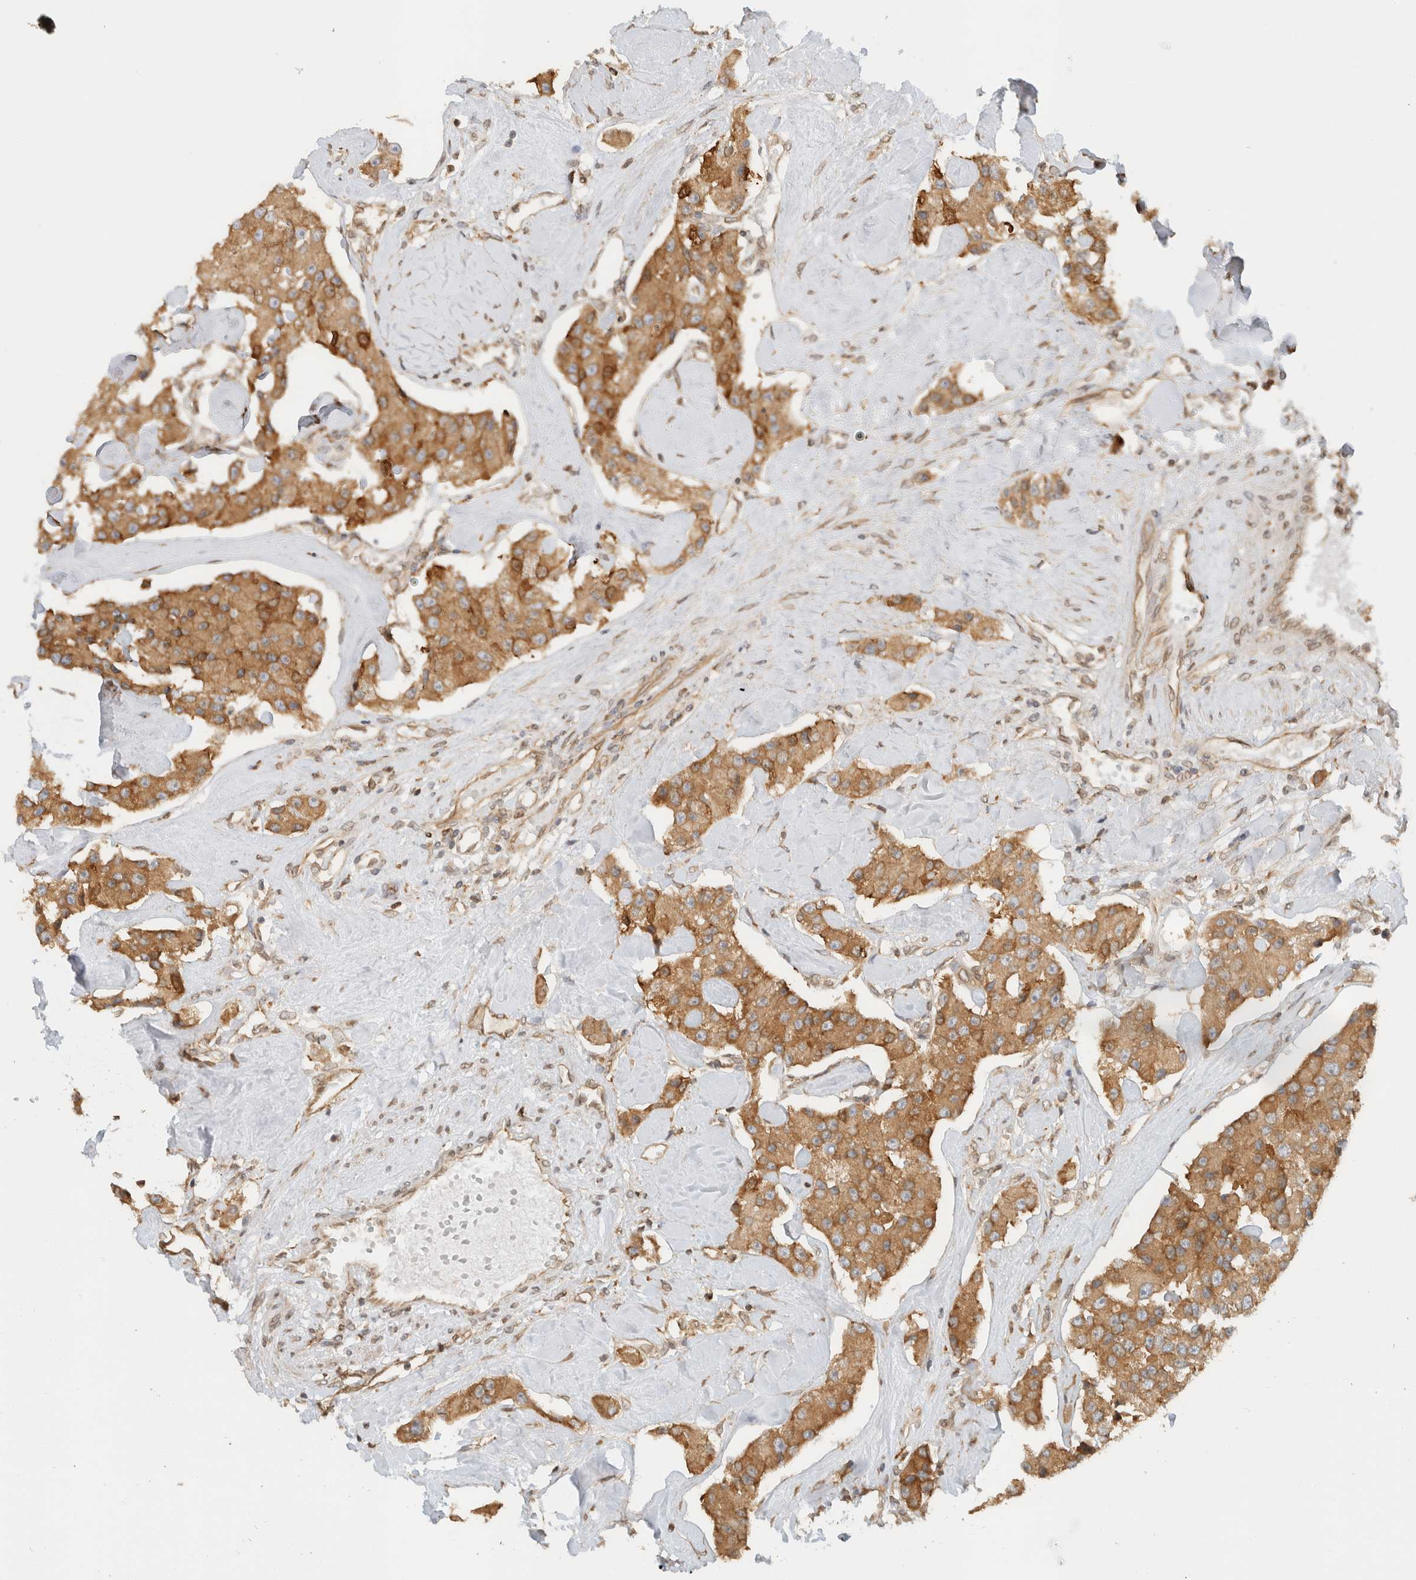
{"staining": {"intensity": "moderate", "quantity": ">75%", "location": "cytoplasmic/membranous"}, "tissue": "carcinoid", "cell_type": "Tumor cells", "image_type": "cancer", "snomed": [{"axis": "morphology", "description": "Carcinoid, malignant, NOS"}, {"axis": "topography", "description": "Pancreas"}], "caption": "Carcinoid stained for a protein (brown) exhibits moderate cytoplasmic/membranous positive positivity in about >75% of tumor cells.", "gene": "ARFGEF2", "patient": {"sex": "male", "age": 41}}